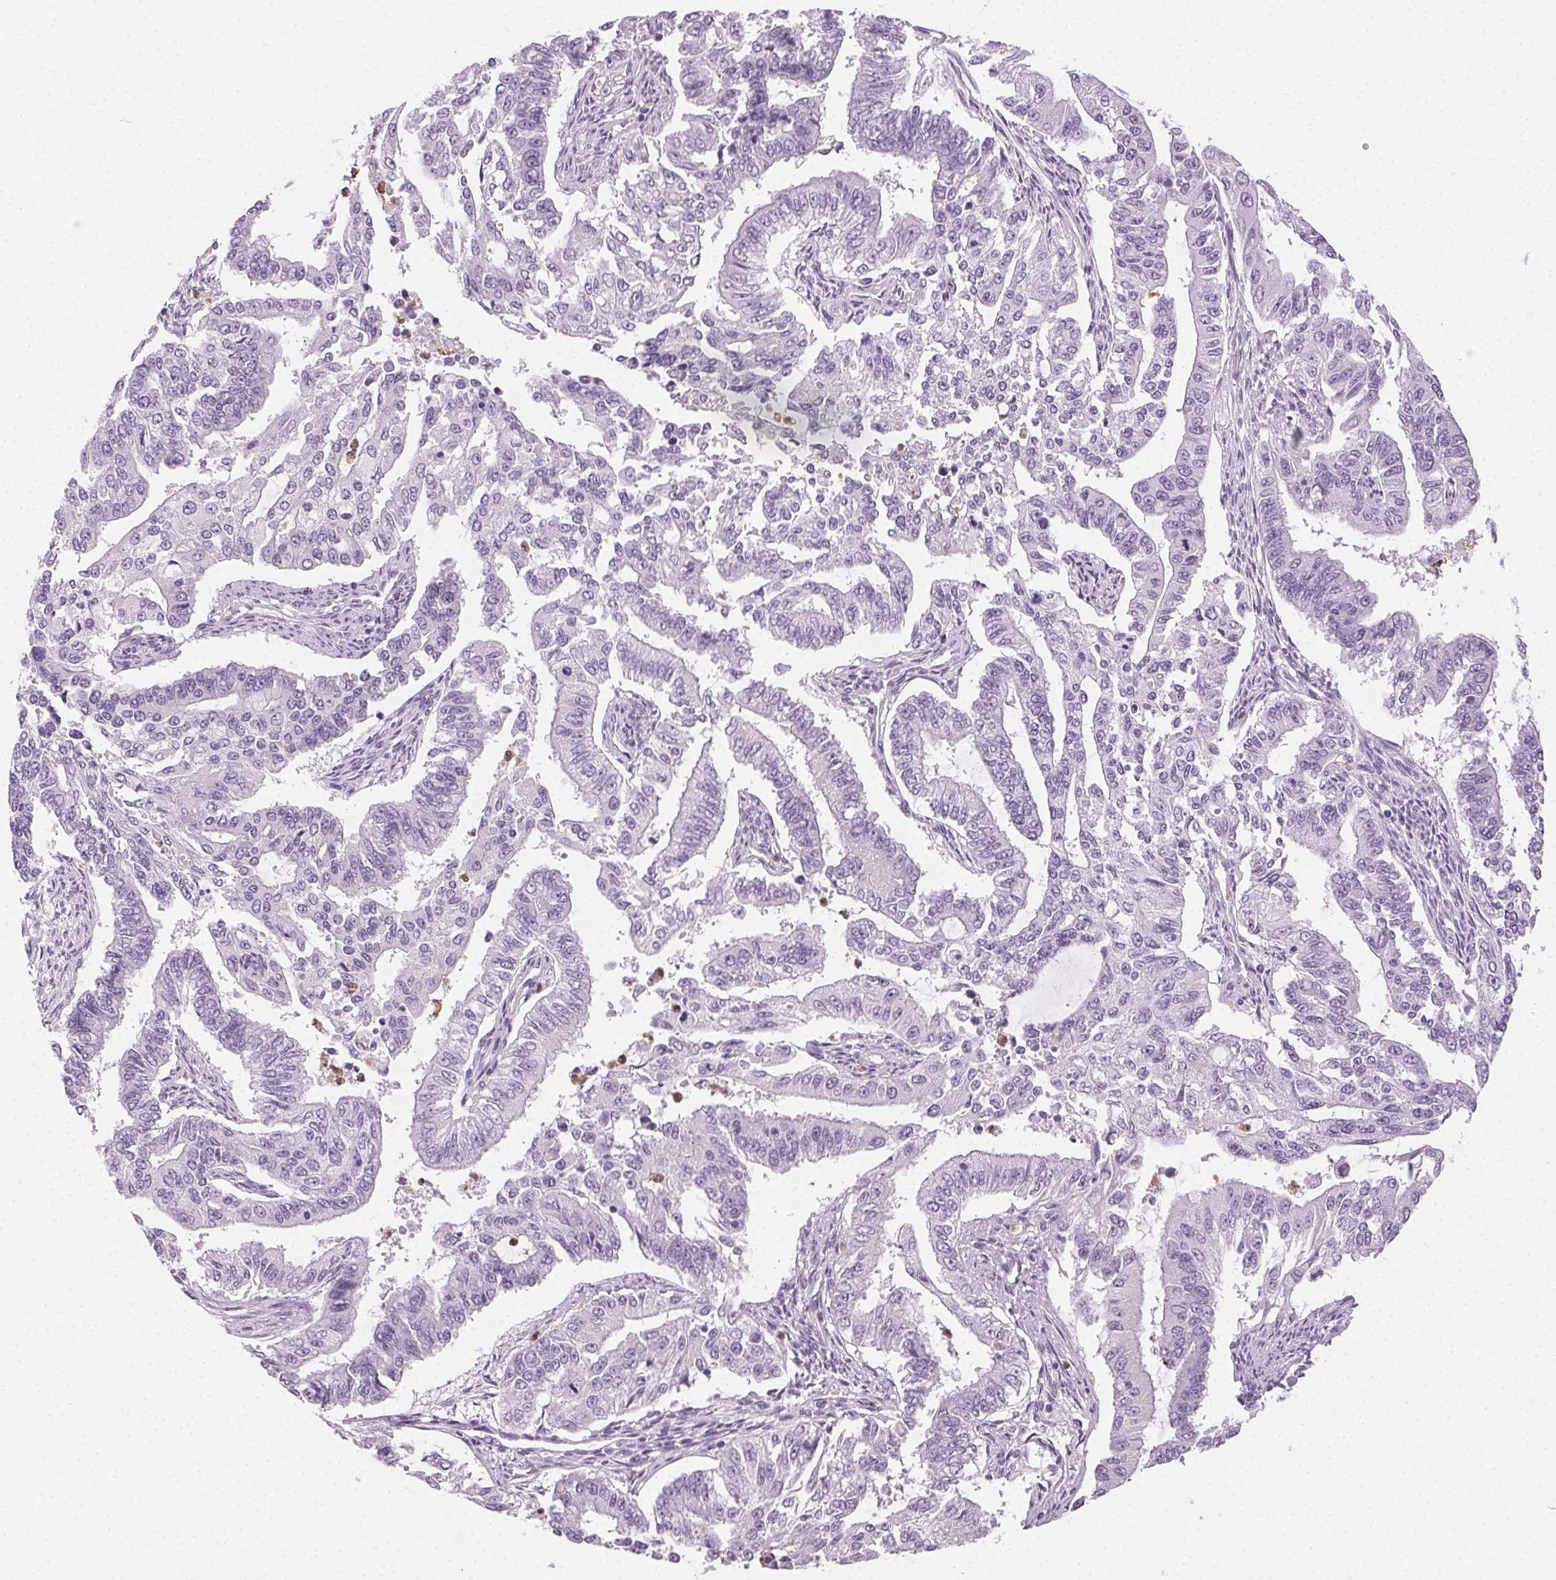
{"staining": {"intensity": "negative", "quantity": "none", "location": "none"}, "tissue": "endometrial cancer", "cell_type": "Tumor cells", "image_type": "cancer", "snomed": [{"axis": "morphology", "description": "Adenocarcinoma, NOS"}, {"axis": "topography", "description": "Uterus"}], "caption": "Immunohistochemical staining of human endometrial cancer (adenocarcinoma) displays no significant staining in tumor cells.", "gene": "MPO", "patient": {"sex": "female", "age": 59}}